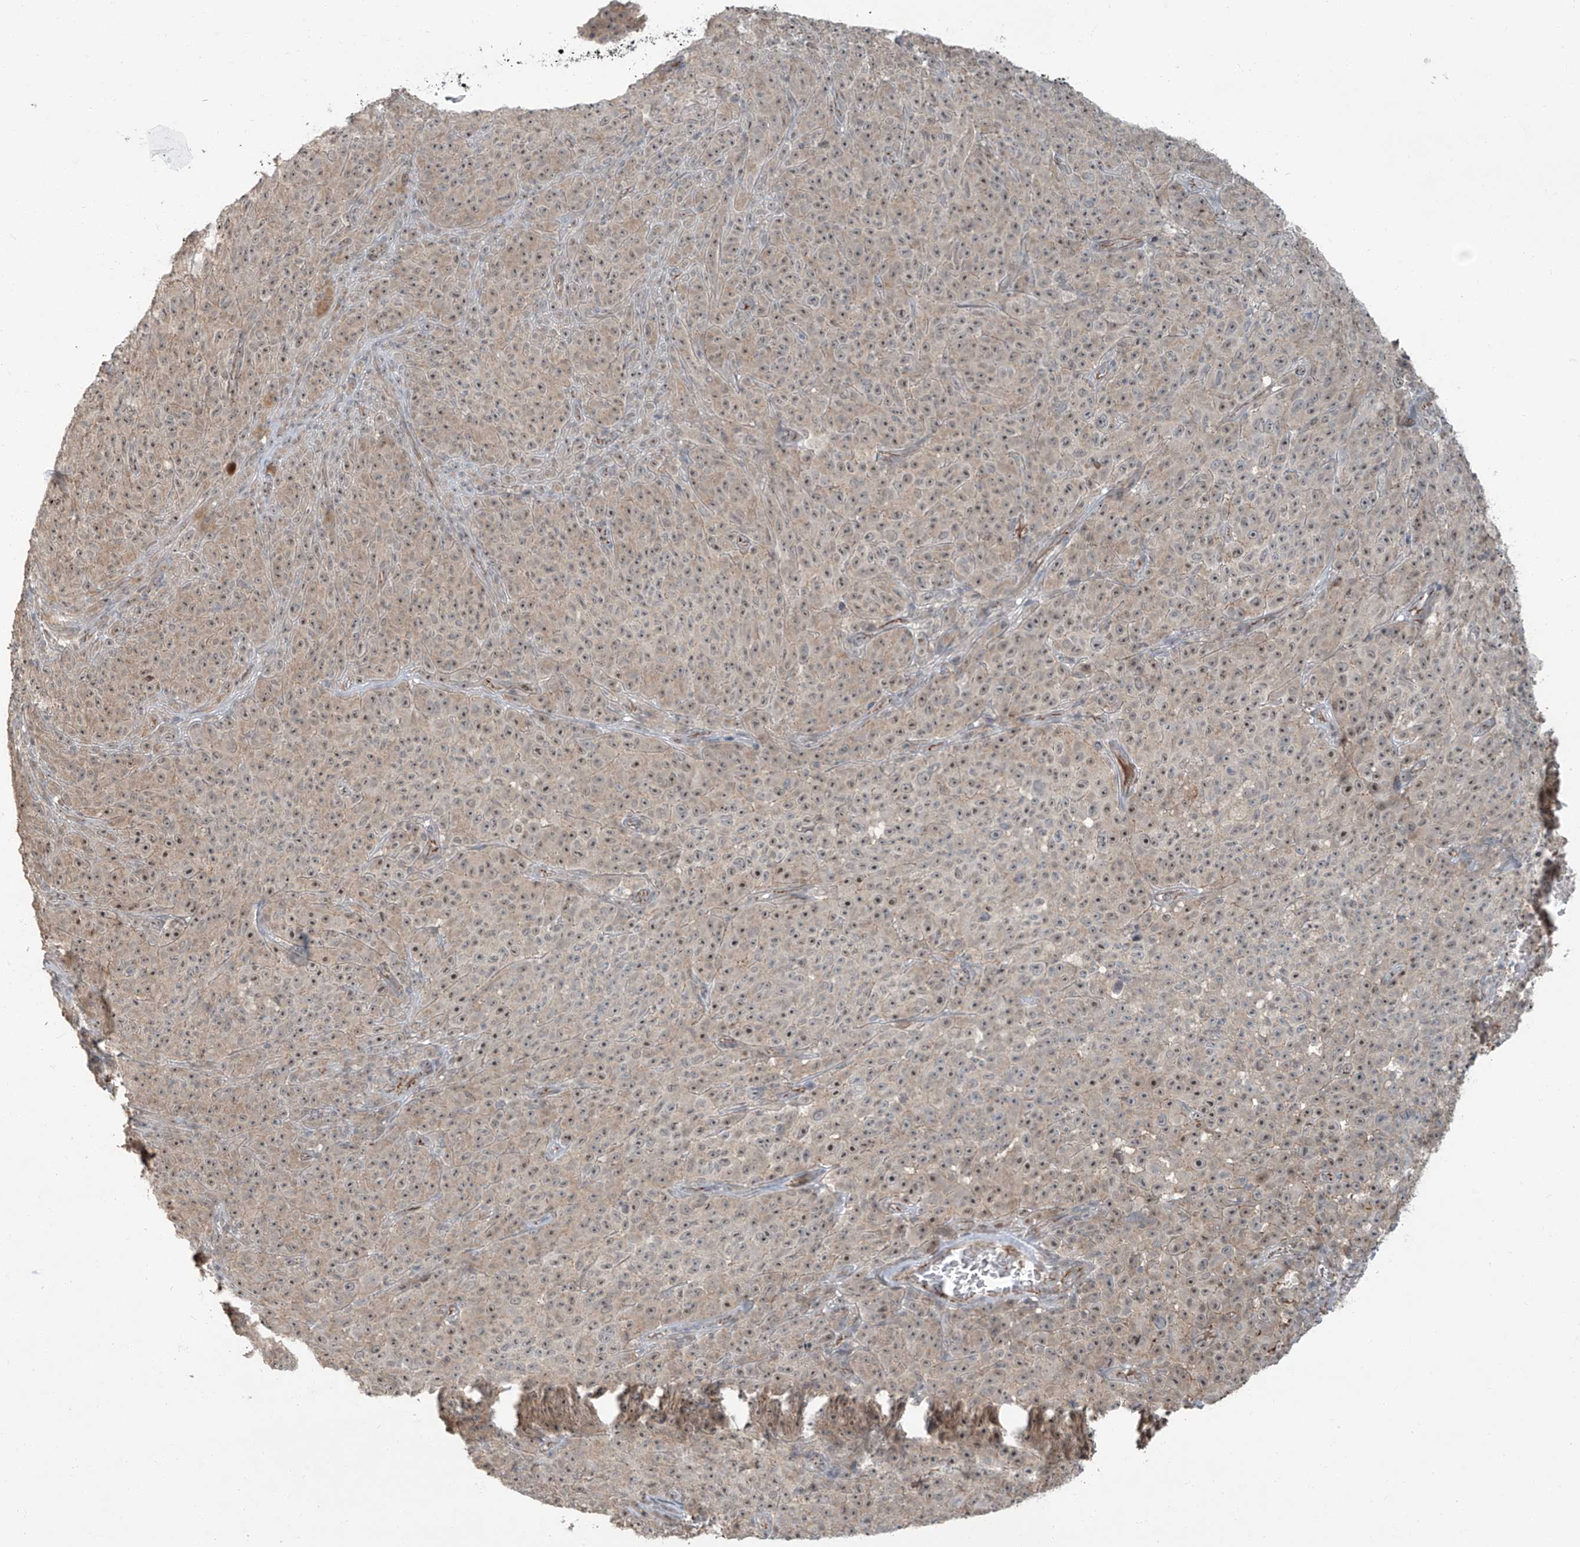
{"staining": {"intensity": "weak", "quantity": ">75%", "location": "cytoplasmic/membranous,nuclear"}, "tissue": "melanoma", "cell_type": "Tumor cells", "image_type": "cancer", "snomed": [{"axis": "morphology", "description": "Malignant melanoma, NOS"}, {"axis": "topography", "description": "Skin"}], "caption": "A brown stain labels weak cytoplasmic/membranous and nuclear expression of a protein in melanoma tumor cells.", "gene": "ZNF16", "patient": {"sex": "female", "age": 82}}